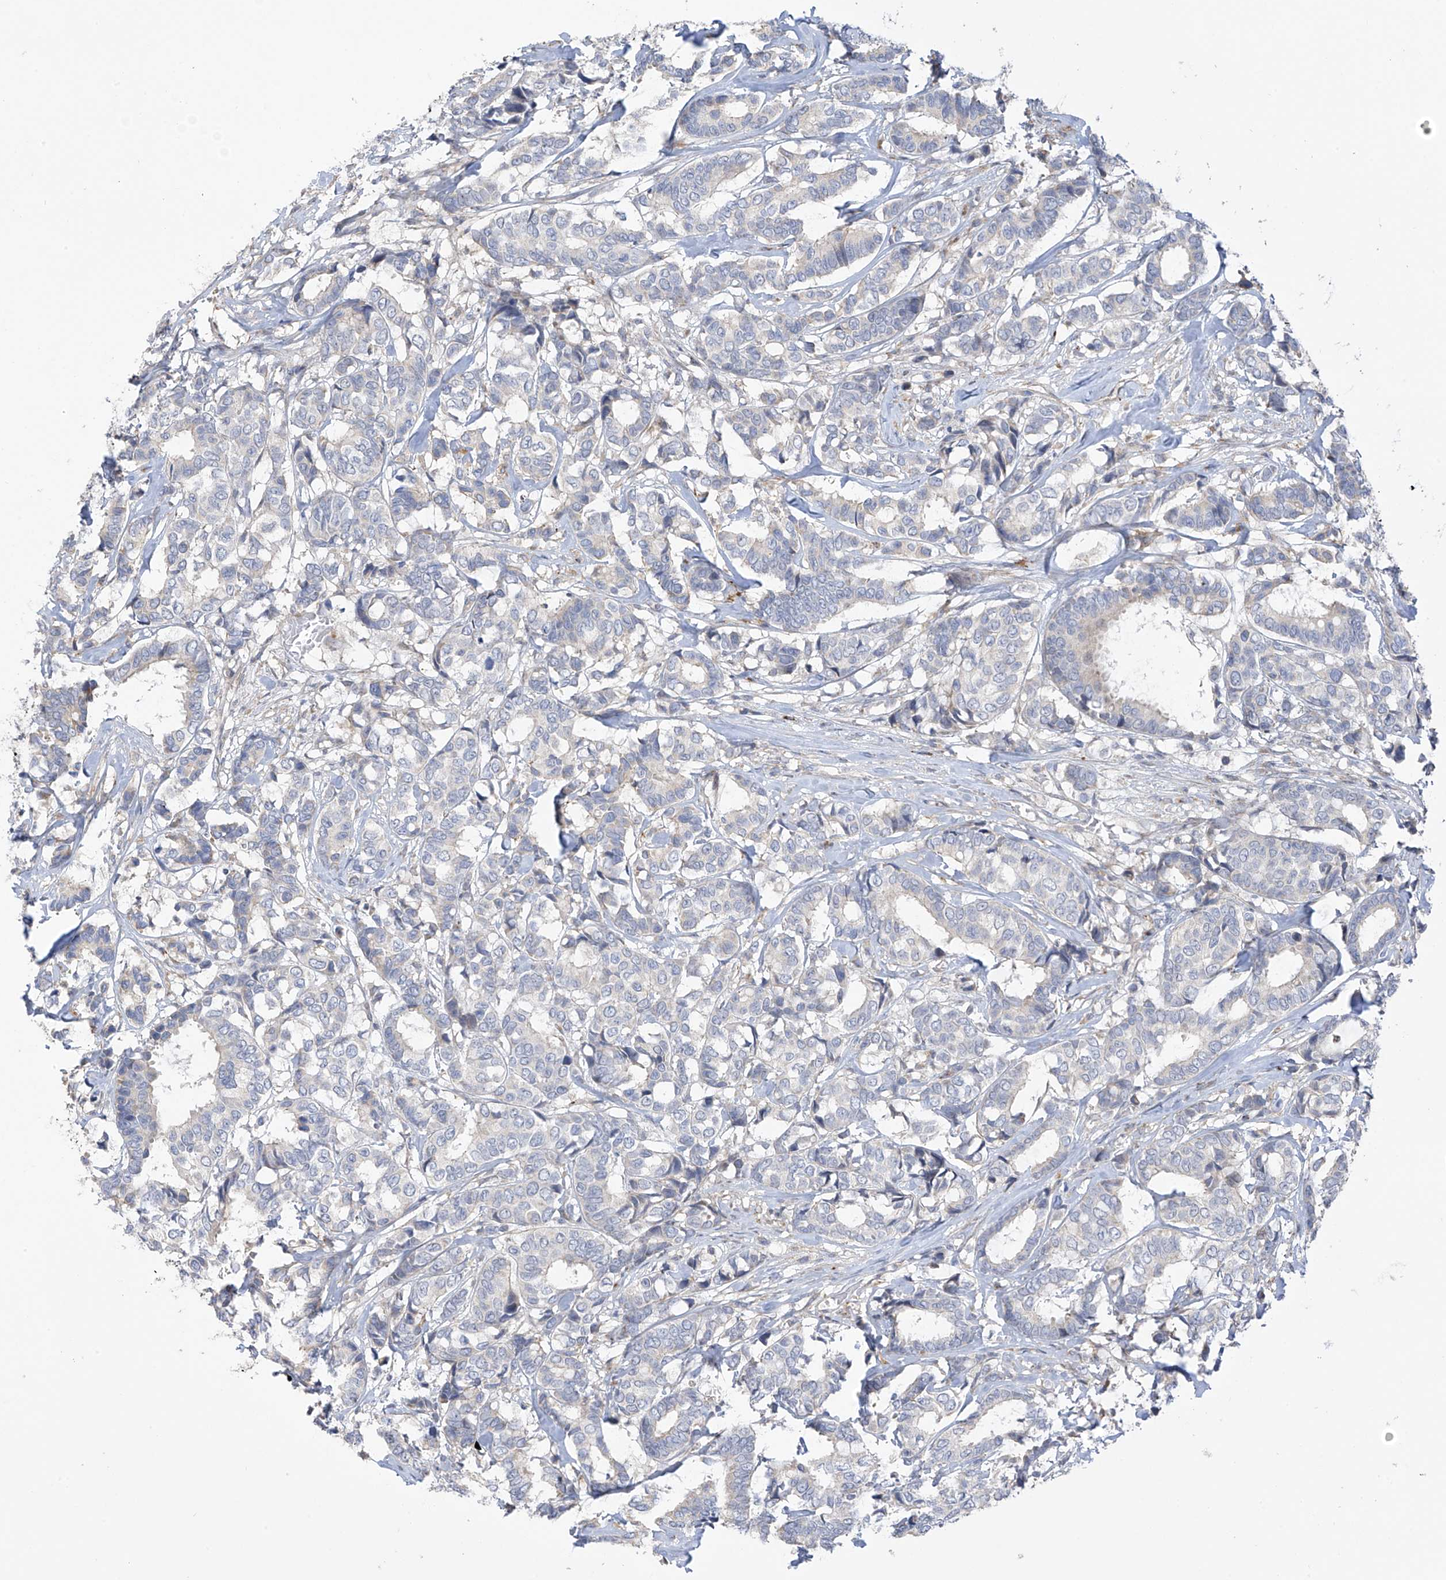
{"staining": {"intensity": "negative", "quantity": "none", "location": "none"}, "tissue": "breast cancer", "cell_type": "Tumor cells", "image_type": "cancer", "snomed": [{"axis": "morphology", "description": "Duct carcinoma"}, {"axis": "topography", "description": "Breast"}], "caption": "The IHC photomicrograph has no significant staining in tumor cells of breast cancer tissue.", "gene": "ZNF641", "patient": {"sex": "female", "age": 87}}